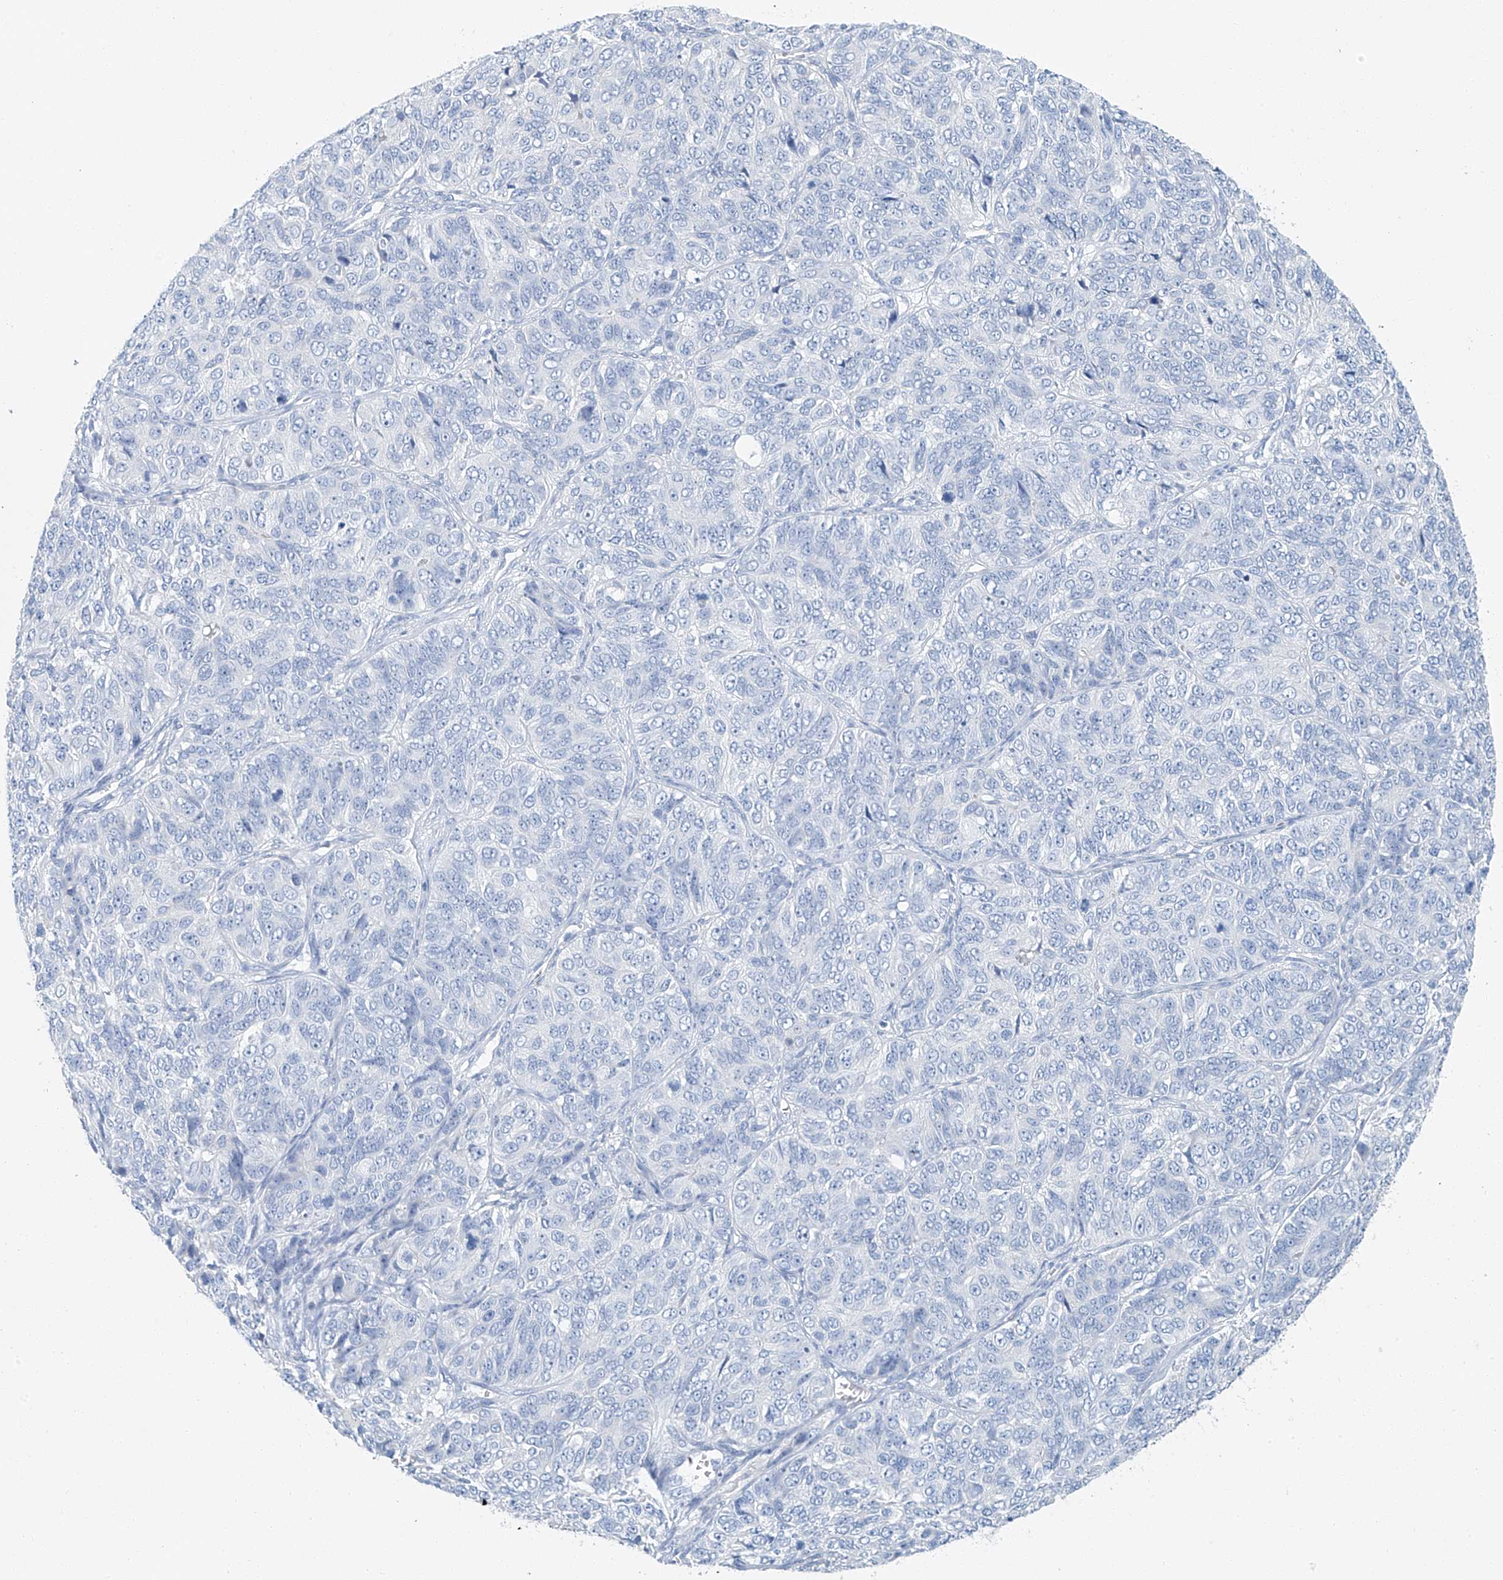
{"staining": {"intensity": "negative", "quantity": "none", "location": "none"}, "tissue": "ovarian cancer", "cell_type": "Tumor cells", "image_type": "cancer", "snomed": [{"axis": "morphology", "description": "Carcinoma, endometroid"}, {"axis": "topography", "description": "Ovary"}], "caption": "This is an IHC photomicrograph of human ovarian cancer (endometroid carcinoma). There is no expression in tumor cells.", "gene": "C1orf87", "patient": {"sex": "female", "age": 51}}